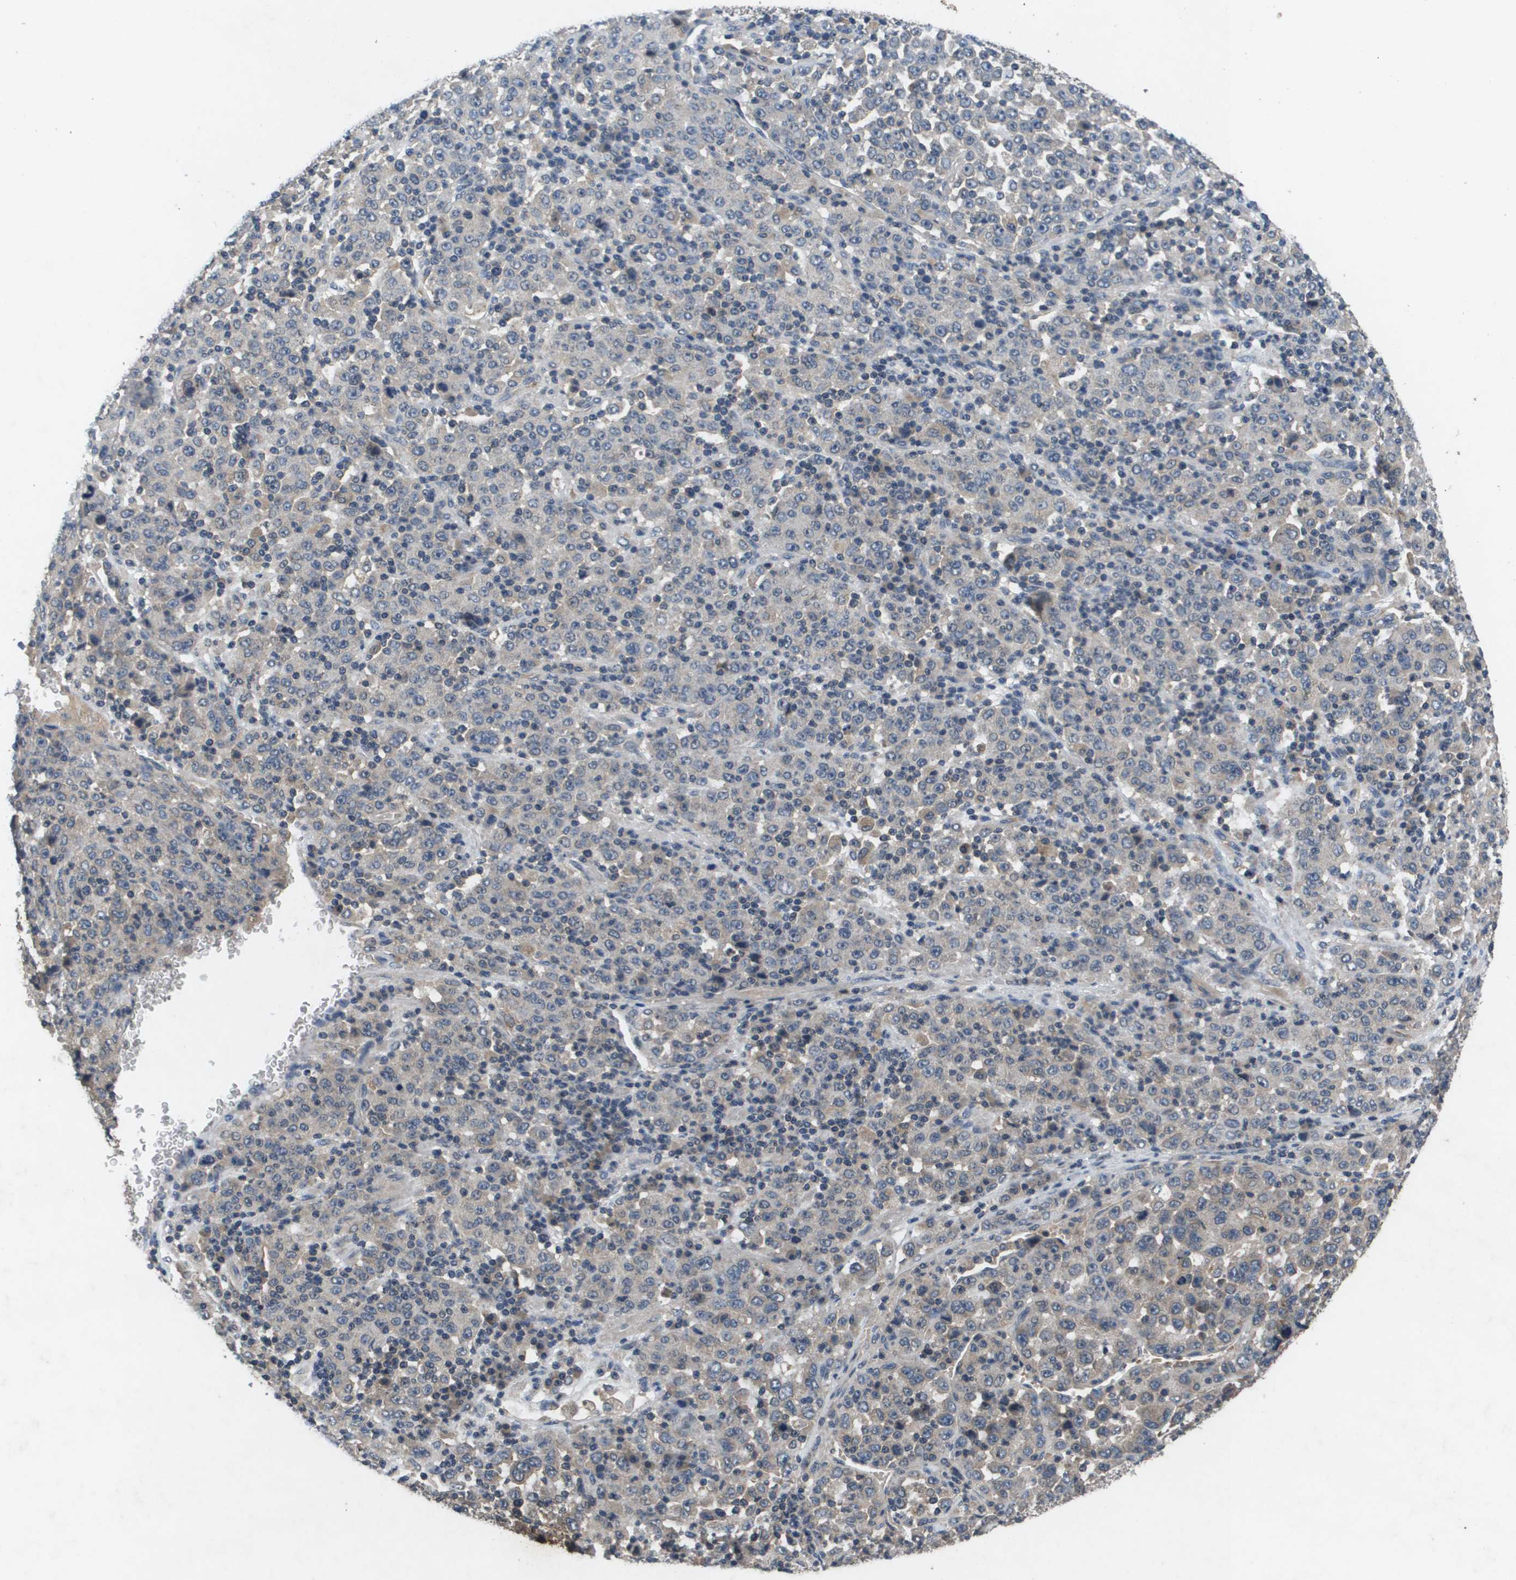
{"staining": {"intensity": "weak", "quantity": "<25%", "location": "cytoplasmic/membranous"}, "tissue": "stomach cancer", "cell_type": "Tumor cells", "image_type": "cancer", "snomed": [{"axis": "morphology", "description": "Normal tissue, NOS"}, {"axis": "morphology", "description": "Adenocarcinoma, NOS"}, {"axis": "topography", "description": "Stomach, upper"}, {"axis": "topography", "description": "Stomach"}], "caption": "DAB (3,3'-diaminobenzidine) immunohistochemical staining of human adenocarcinoma (stomach) exhibits no significant staining in tumor cells.", "gene": "PROC", "patient": {"sex": "male", "age": 59}}